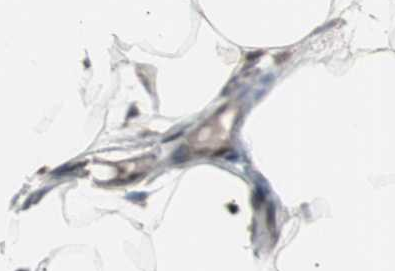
{"staining": {"intensity": "moderate", "quantity": ">75%", "location": "nuclear"}, "tissue": "adipose tissue", "cell_type": "Adipocytes", "image_type": "normal", "snomed": [{"axis": "morphology", "description": "Normal tissue, NOS"}, {"axis": "topography", "description": "Breast"}, {"axis": "topography", "description": "Adipose tissue"}], "caption": "Approximately >75% of adipocytes in benign human adipose tissue show moderate nuclear protein positivity as visualized by brown immunohistochemical staining.", "gene": "RXRA", "patient": {"sex": "female", "age": 25}}